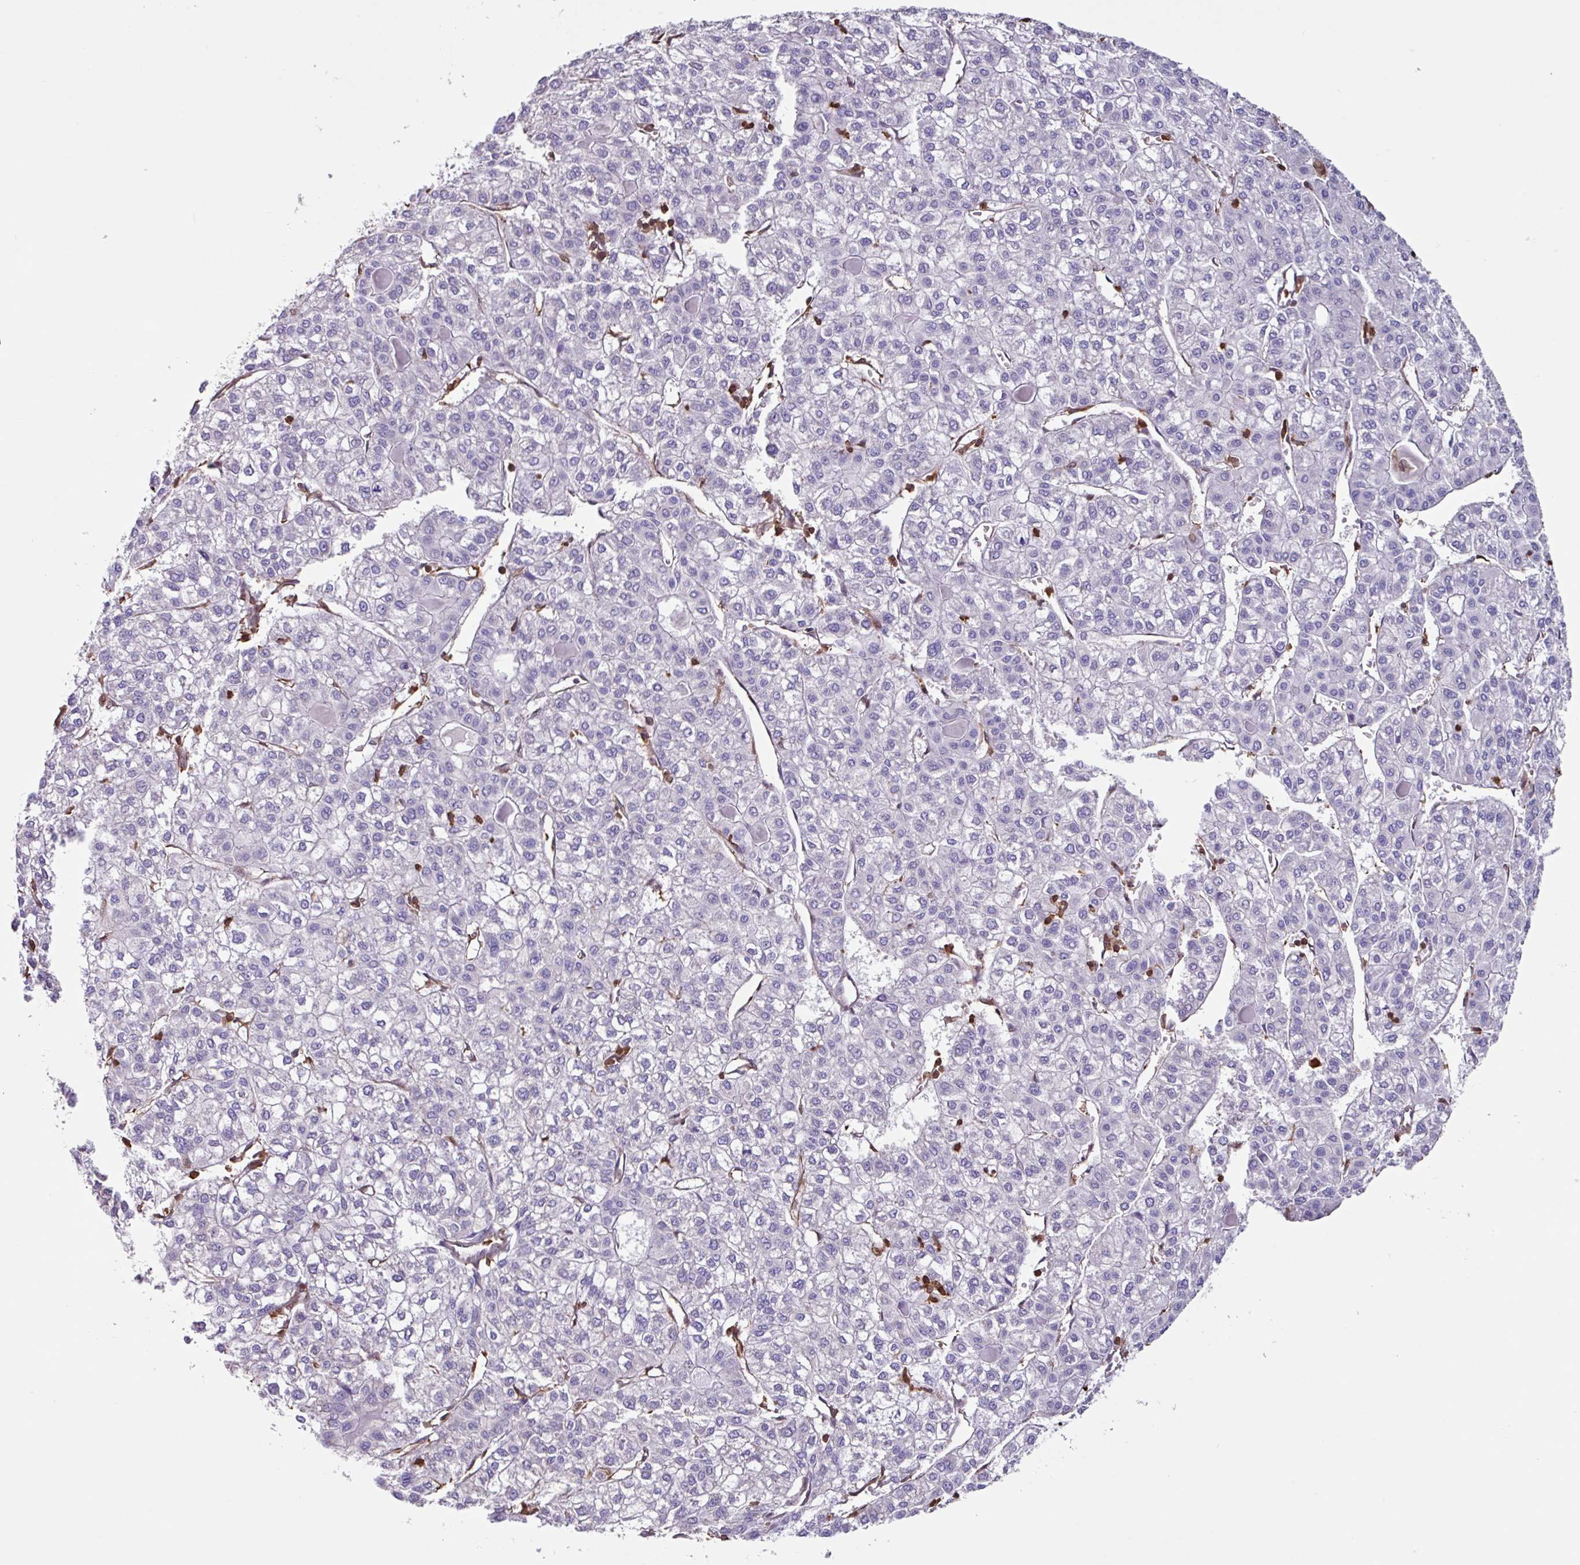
{"staining": {"intensity": "negative", "quantity": "none", "location": "none"}, "tissue": "liver cancer", "cell_type": "Tumor cells", "image_type": "cancer", "snomed": [{"axis": "morphology", "description": "Carcinoma, Hepatocellular, NOS"}, {"axis": "topography", "description": "Liver"}], "caption": "Immunohistochemistry (IHC) image of human liver cancer stained for a protein (brown), which reveals no positivity in tumor cells.", "gene": "ARHGDIB", "patient": {"sex": "female", "age": 43}}